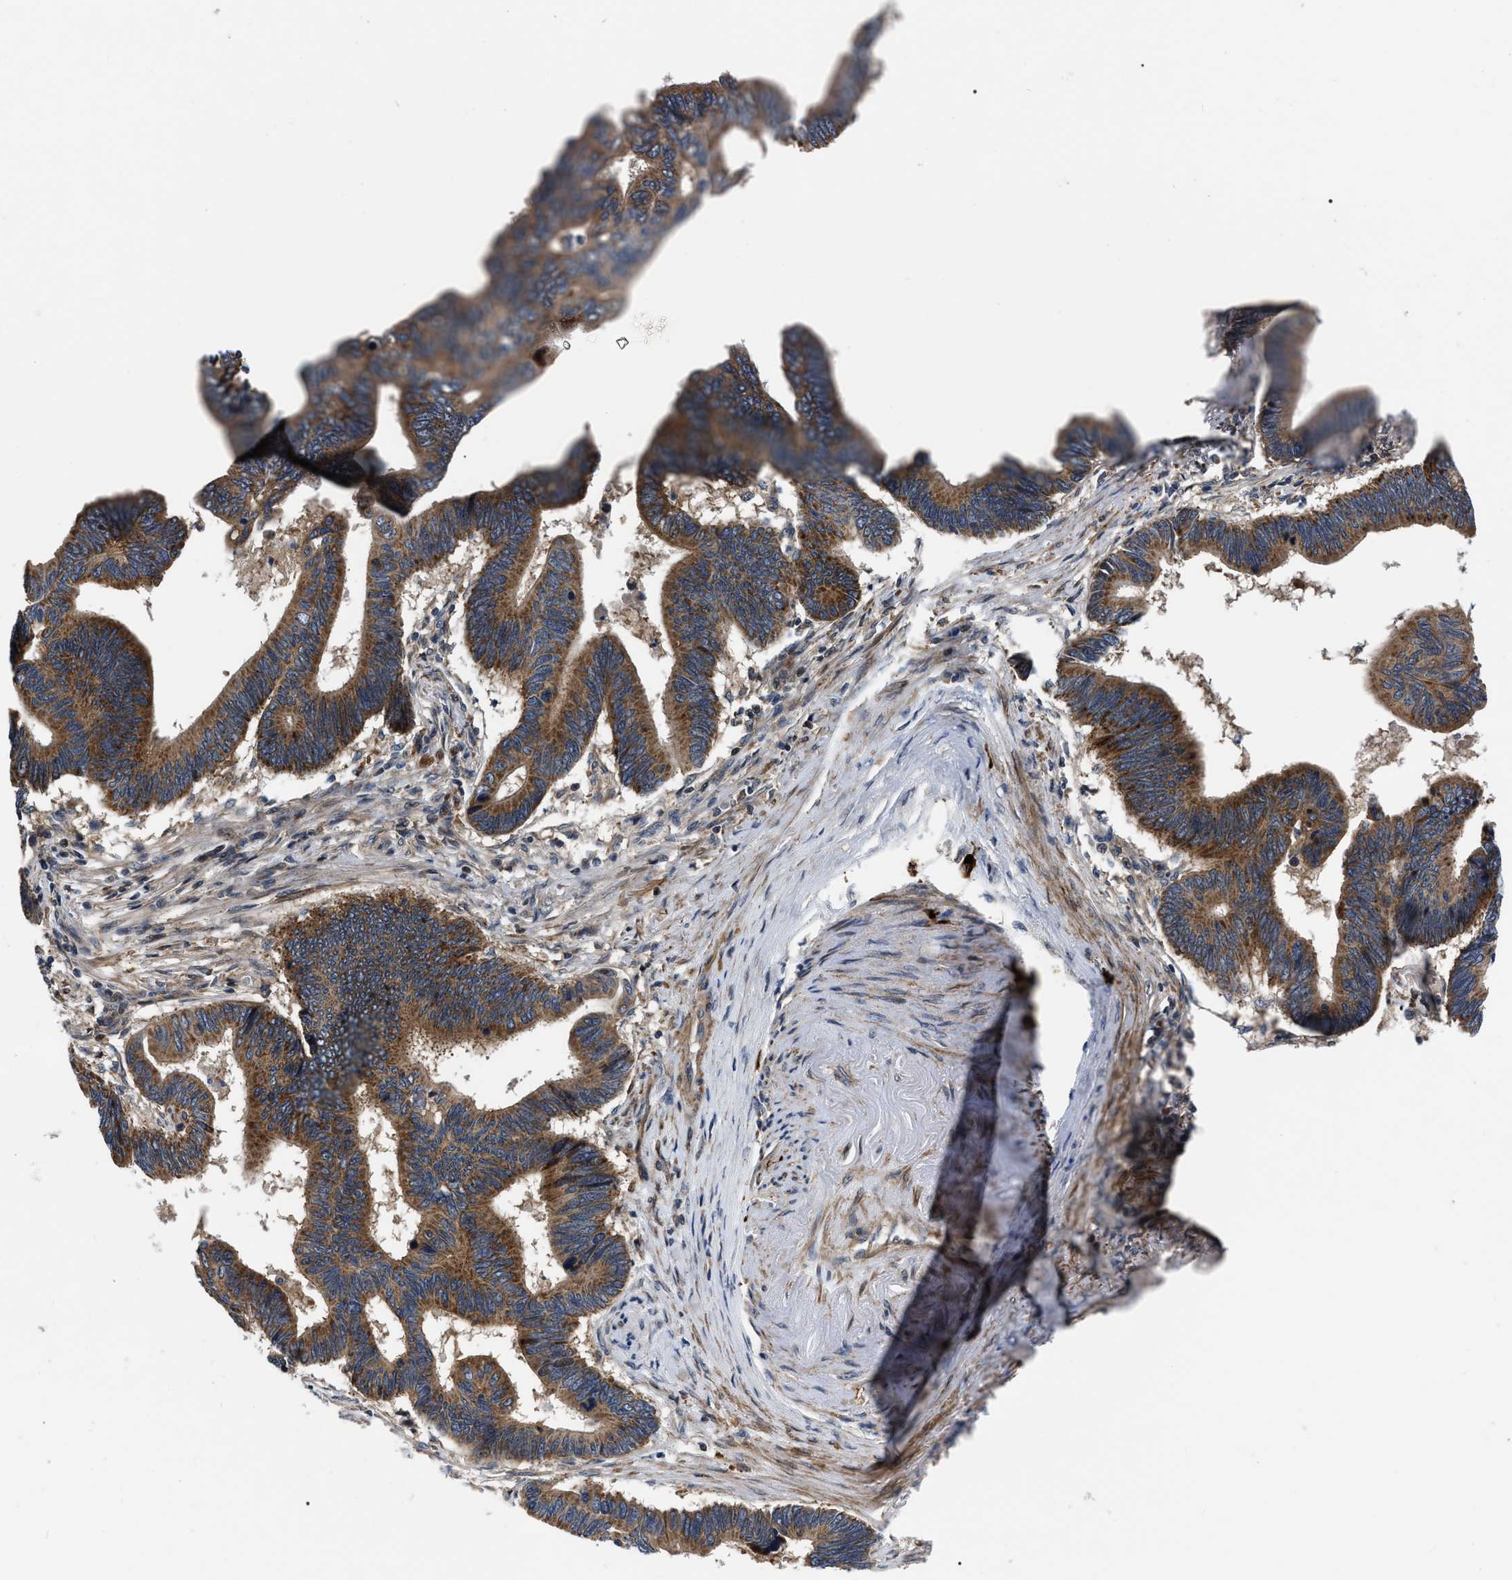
{"staining": {"intensity": "strong", "quantity": ">75%", "location": "cytoplasmic/membranous"}, "tissue": "pancreatic cancer", "cell_type": "Tumor cells", "image_type": "cancer", "snomed": [{"axis": "morphology", "description": "Adenocarcinoma, NOS"}, {"axis": "topography", "description": "Pancreas"}], "caption": "Adenocarcinoma (pancreatic) tissue reveals strong cytoplasmic/membranous positivity in about >75% of tumor cells Using DAB (3,3'-diaminobenzidine) (brown) and hematoxylin (blue) stains, captured at high magnification using brightfield microscopy.", "gene": "PPWD1", "patient": {"sex": "female", "age": 70}}